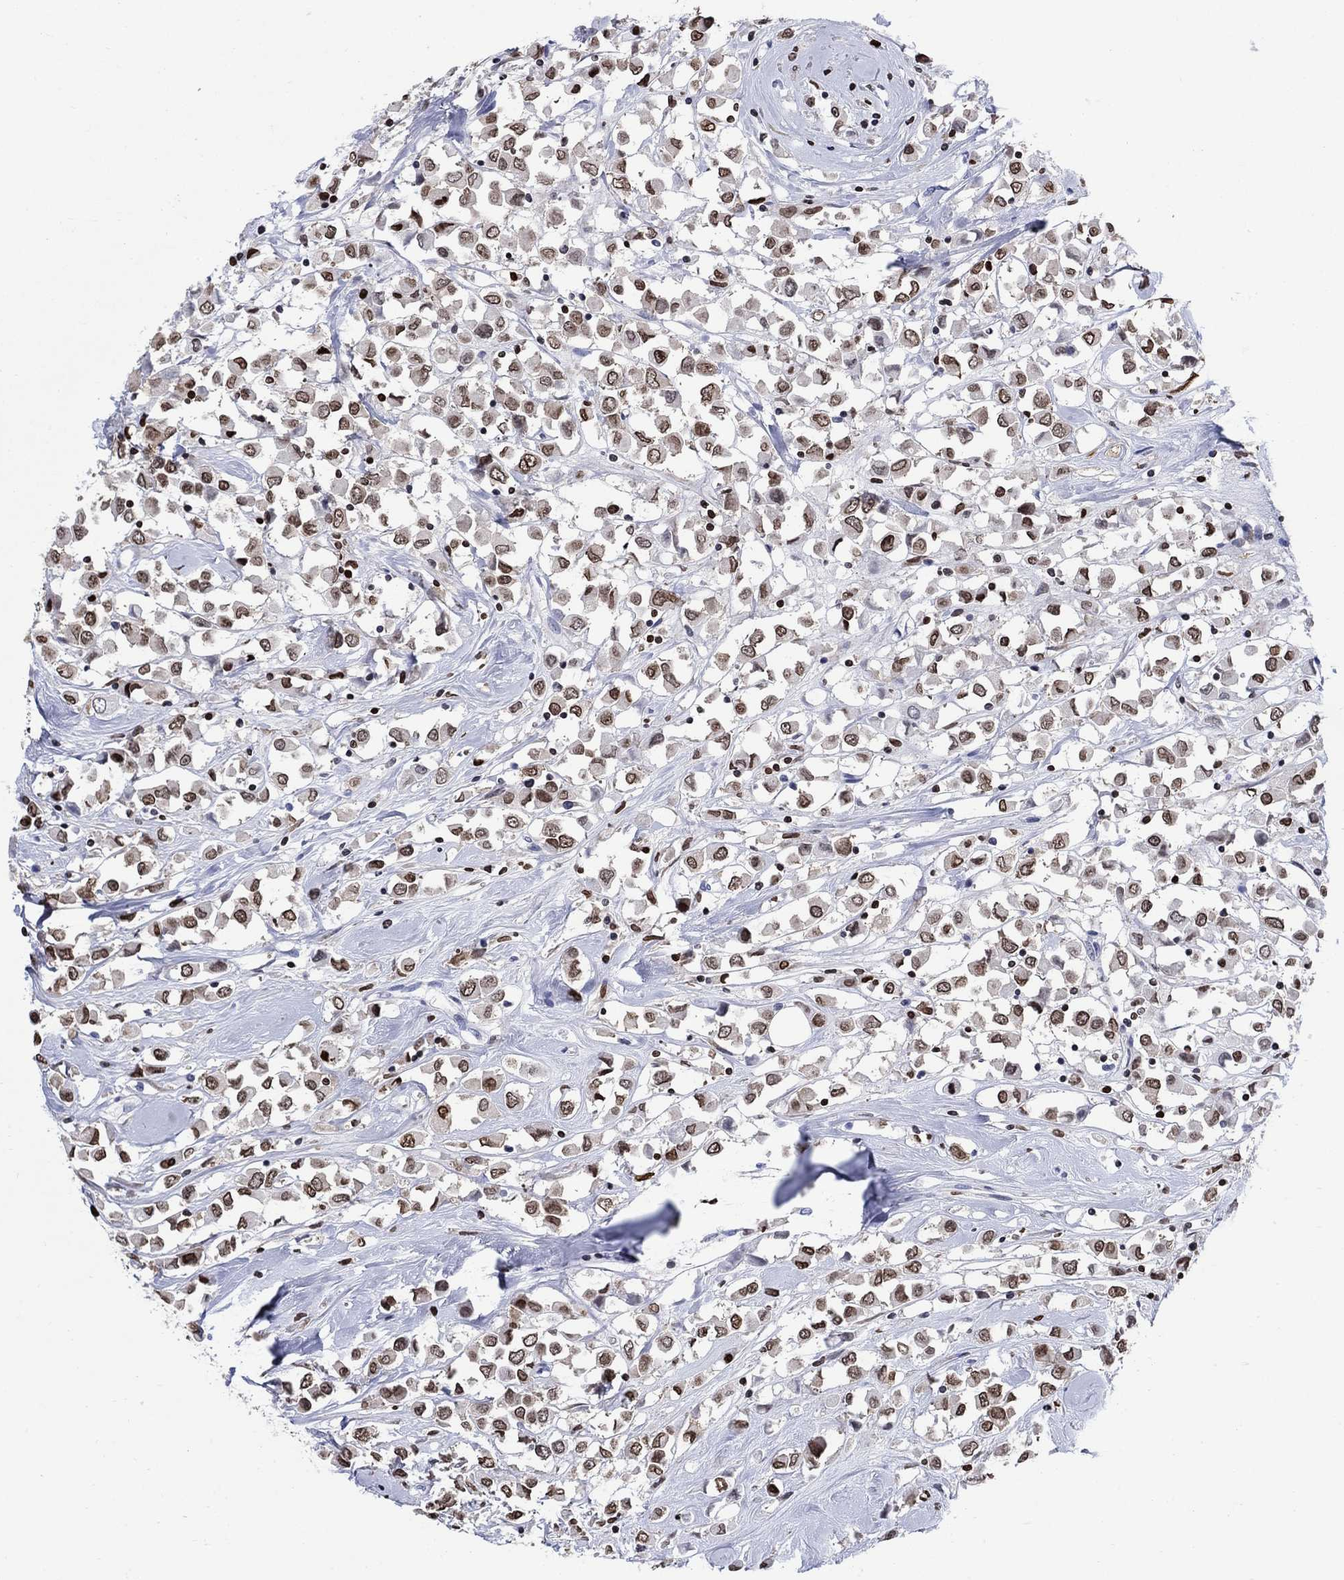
{"staining": {"intensity": "moderate", "quantity": "25%-75%", "location": "nuclear"}, "tissue": "breast cancer", "cell_type": "Tumor cells", "image_type": "cancer", "snomed": [{"axis": "morphology", "description": "Duct carcinoma"}, {"axis": "topography", "description": "Breast"}], "caption": "Moderate nuclear protein positivity is identified in approximately 25%-75% of tumor cells in breast cancer (invasive ductal carcinoma).", "gene": "HMGA1", "patient": {"sex": "female", "age": 61}}